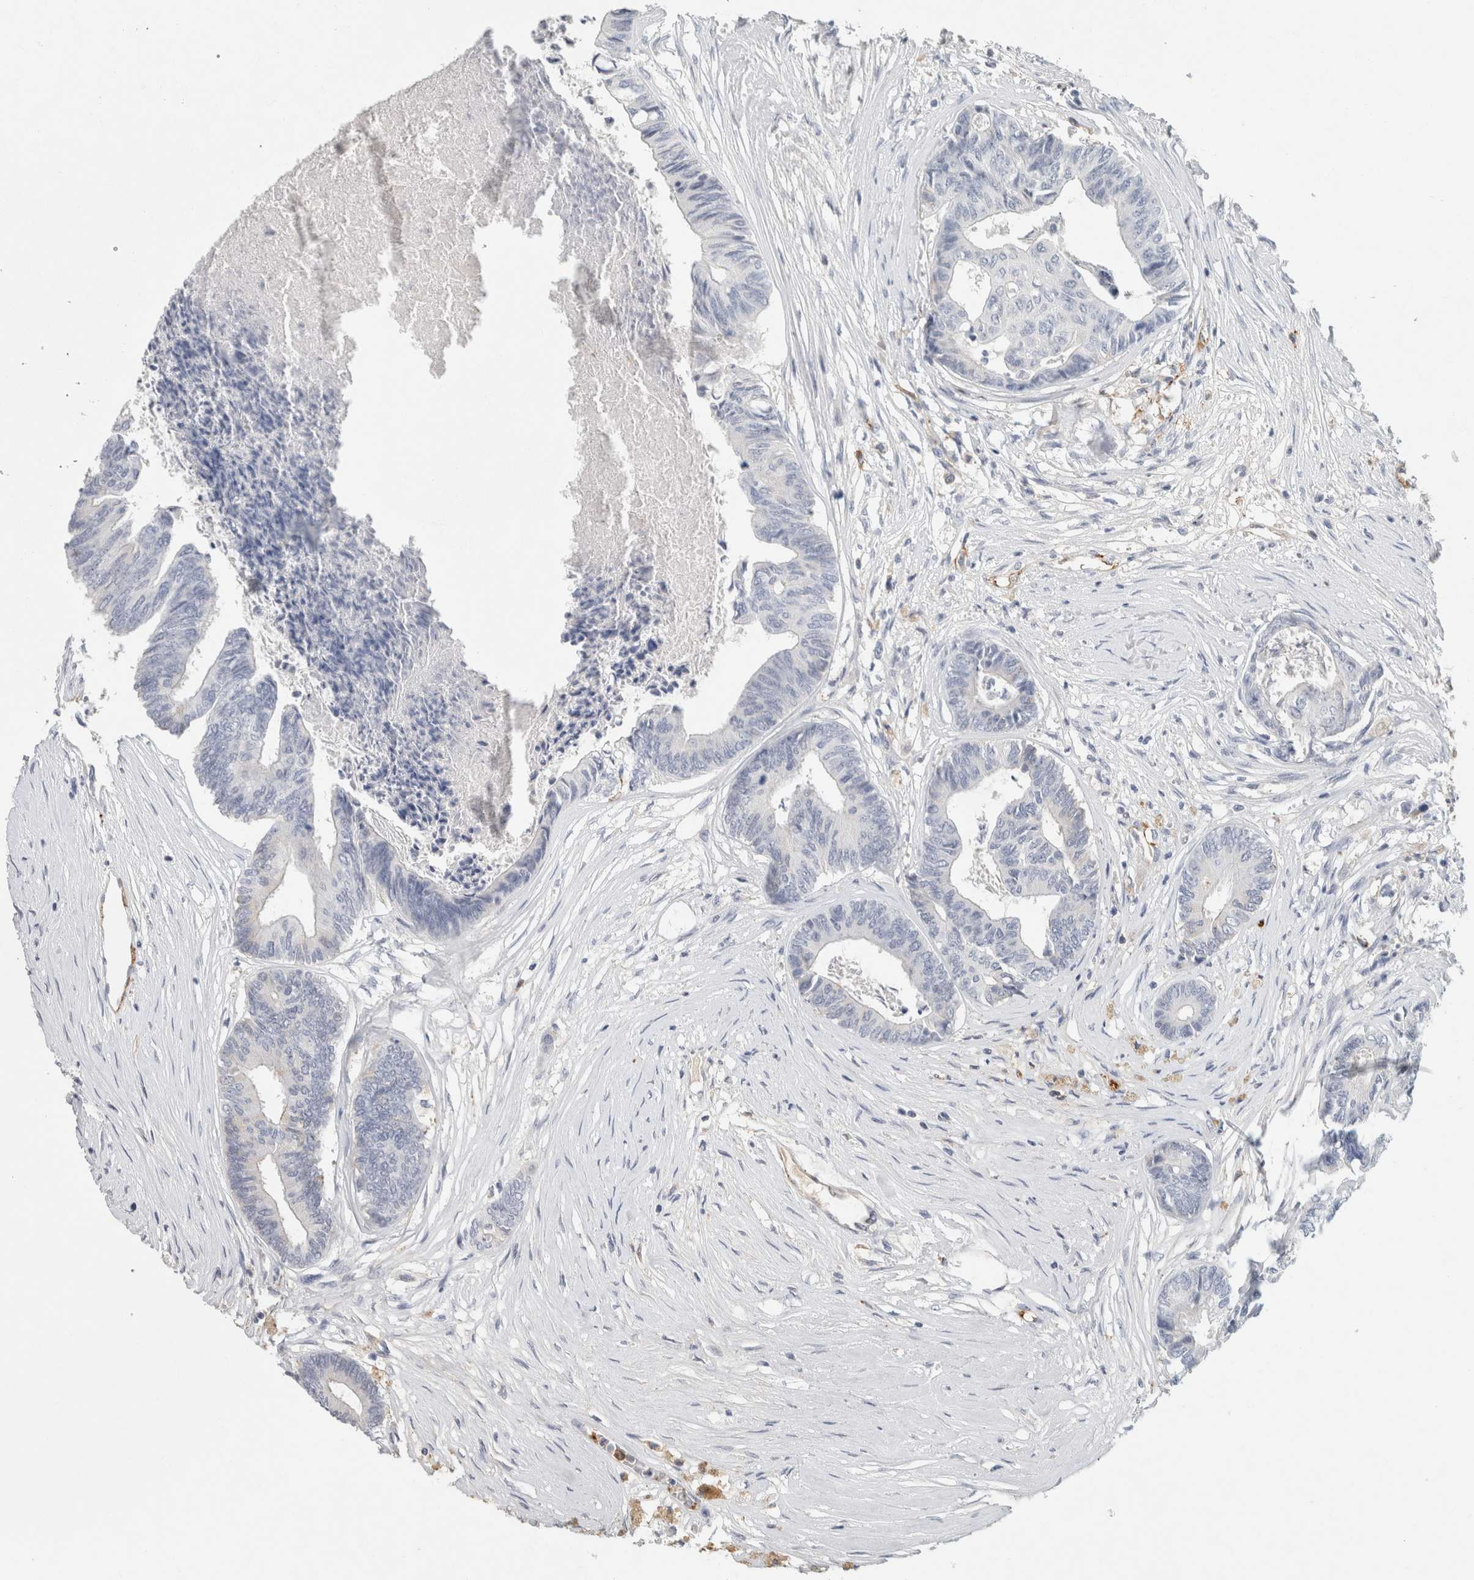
{"staining": {"intensity": "negative", "quantity": "none", "location": "none"}, "tissue": "colorectal cancer", "cell_type": "Tumor cells", "image_type": "cancer", "snomed": [{"axis": "morphology", "description": "Adenocarcinoma, NOS"}, {"axis": "topography", "description": "Rectum"}], "caption": "Immunohistochemistry of colorectal cancer (adenocarcinoma) demonstrates no staining in tumor cells. (Immunohistochemistry, brightfield microscopy, high magnification).", "gene": "CD36", "patient": {"sex": "male", "age": 63}}